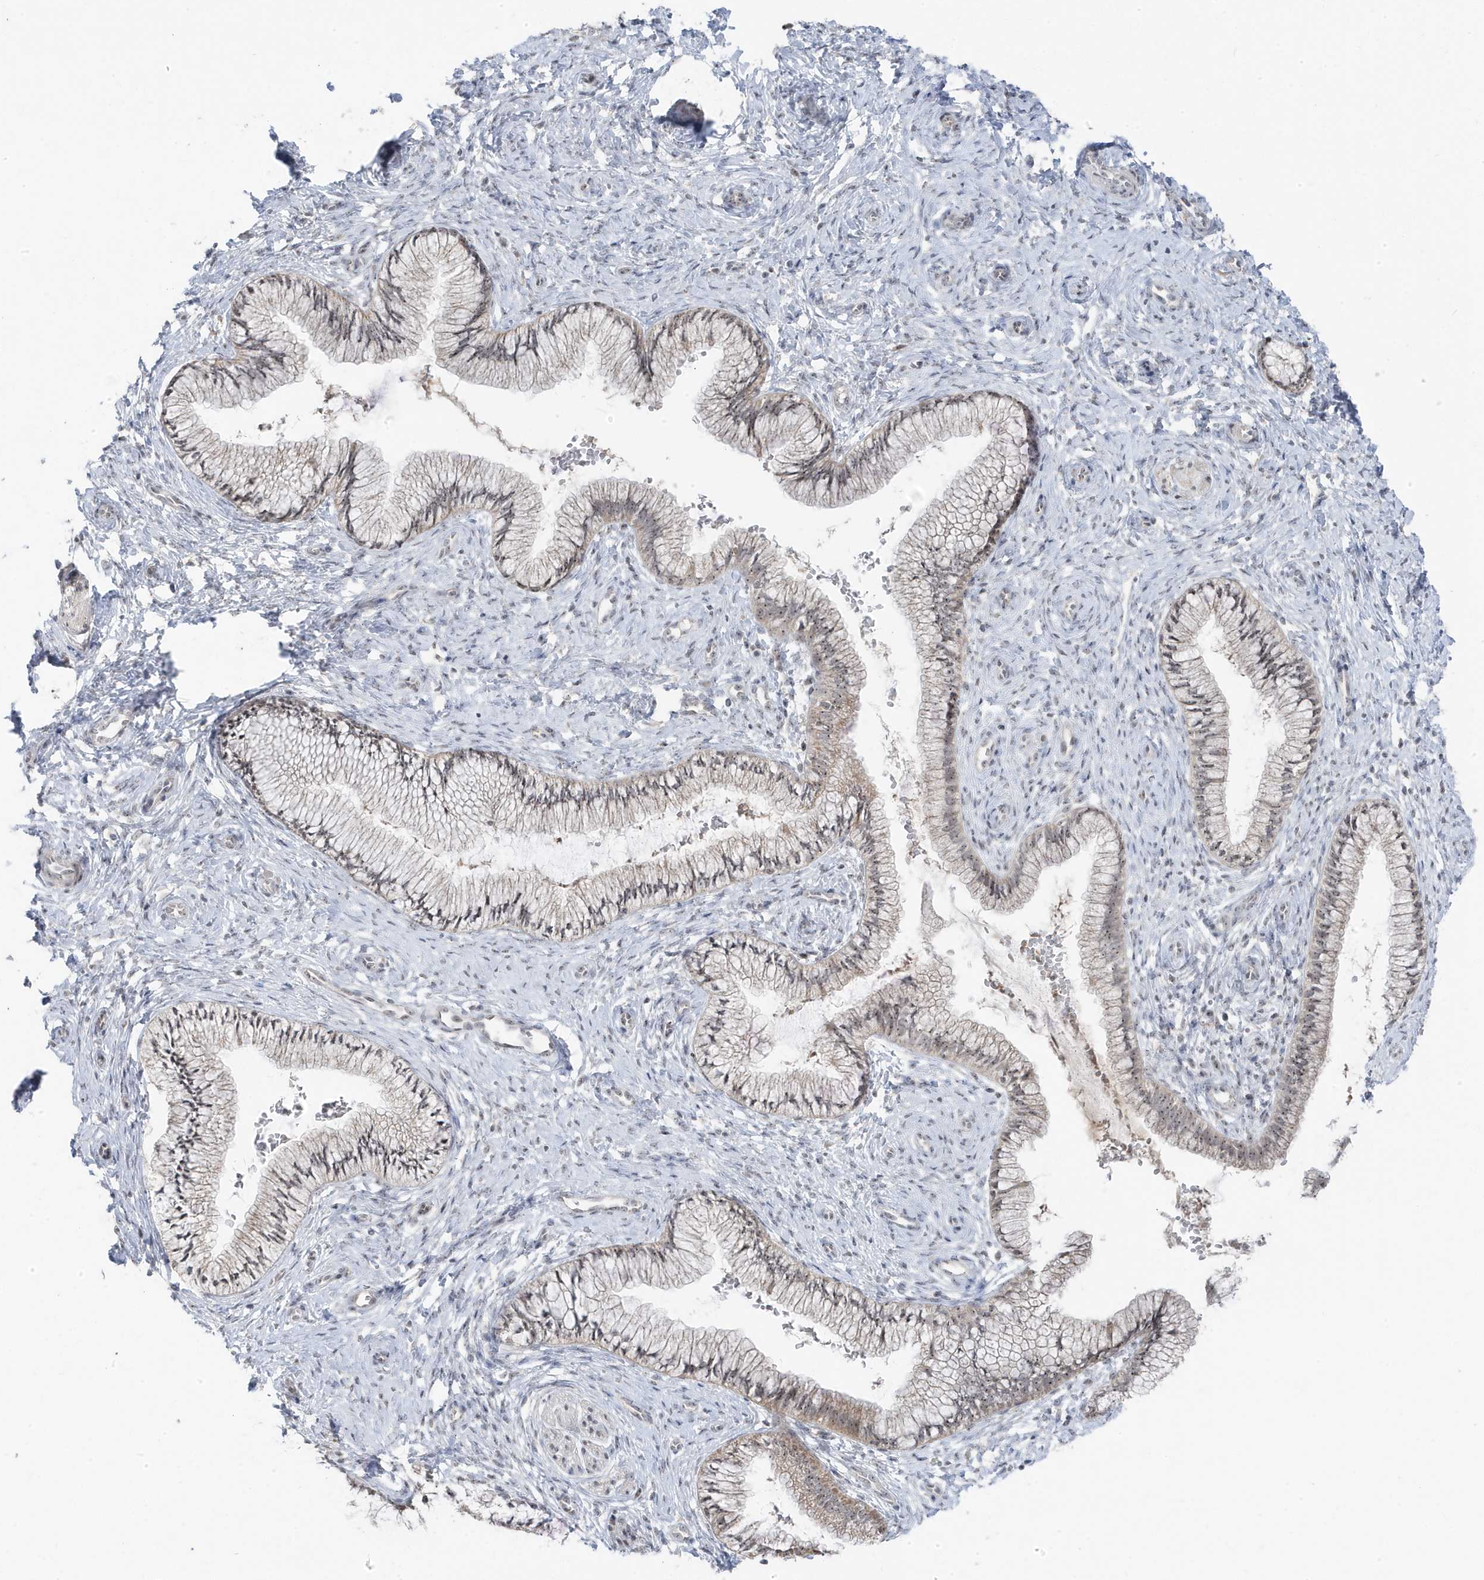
{"staining": {"intensity": "weak", "quantity": "25%-75%", "location": "cytoplasmic/membranous"}, "tissue": "cervix", "cell_type": "Glandular cells", "image_type": "normal", "snomed": [{"axis": "morphology", "description": "Normal tissue, NOS"}, {"axis": "topography", "description": "Cervix"}], "caption": "Glandular cells demonstrate low levels of weak cytoplasmic/membranous expression in about 25%-75% of cells in unremarkable cervix.", "gene": "TSEN15", "patient": {"sex": "female", "age": 27}}